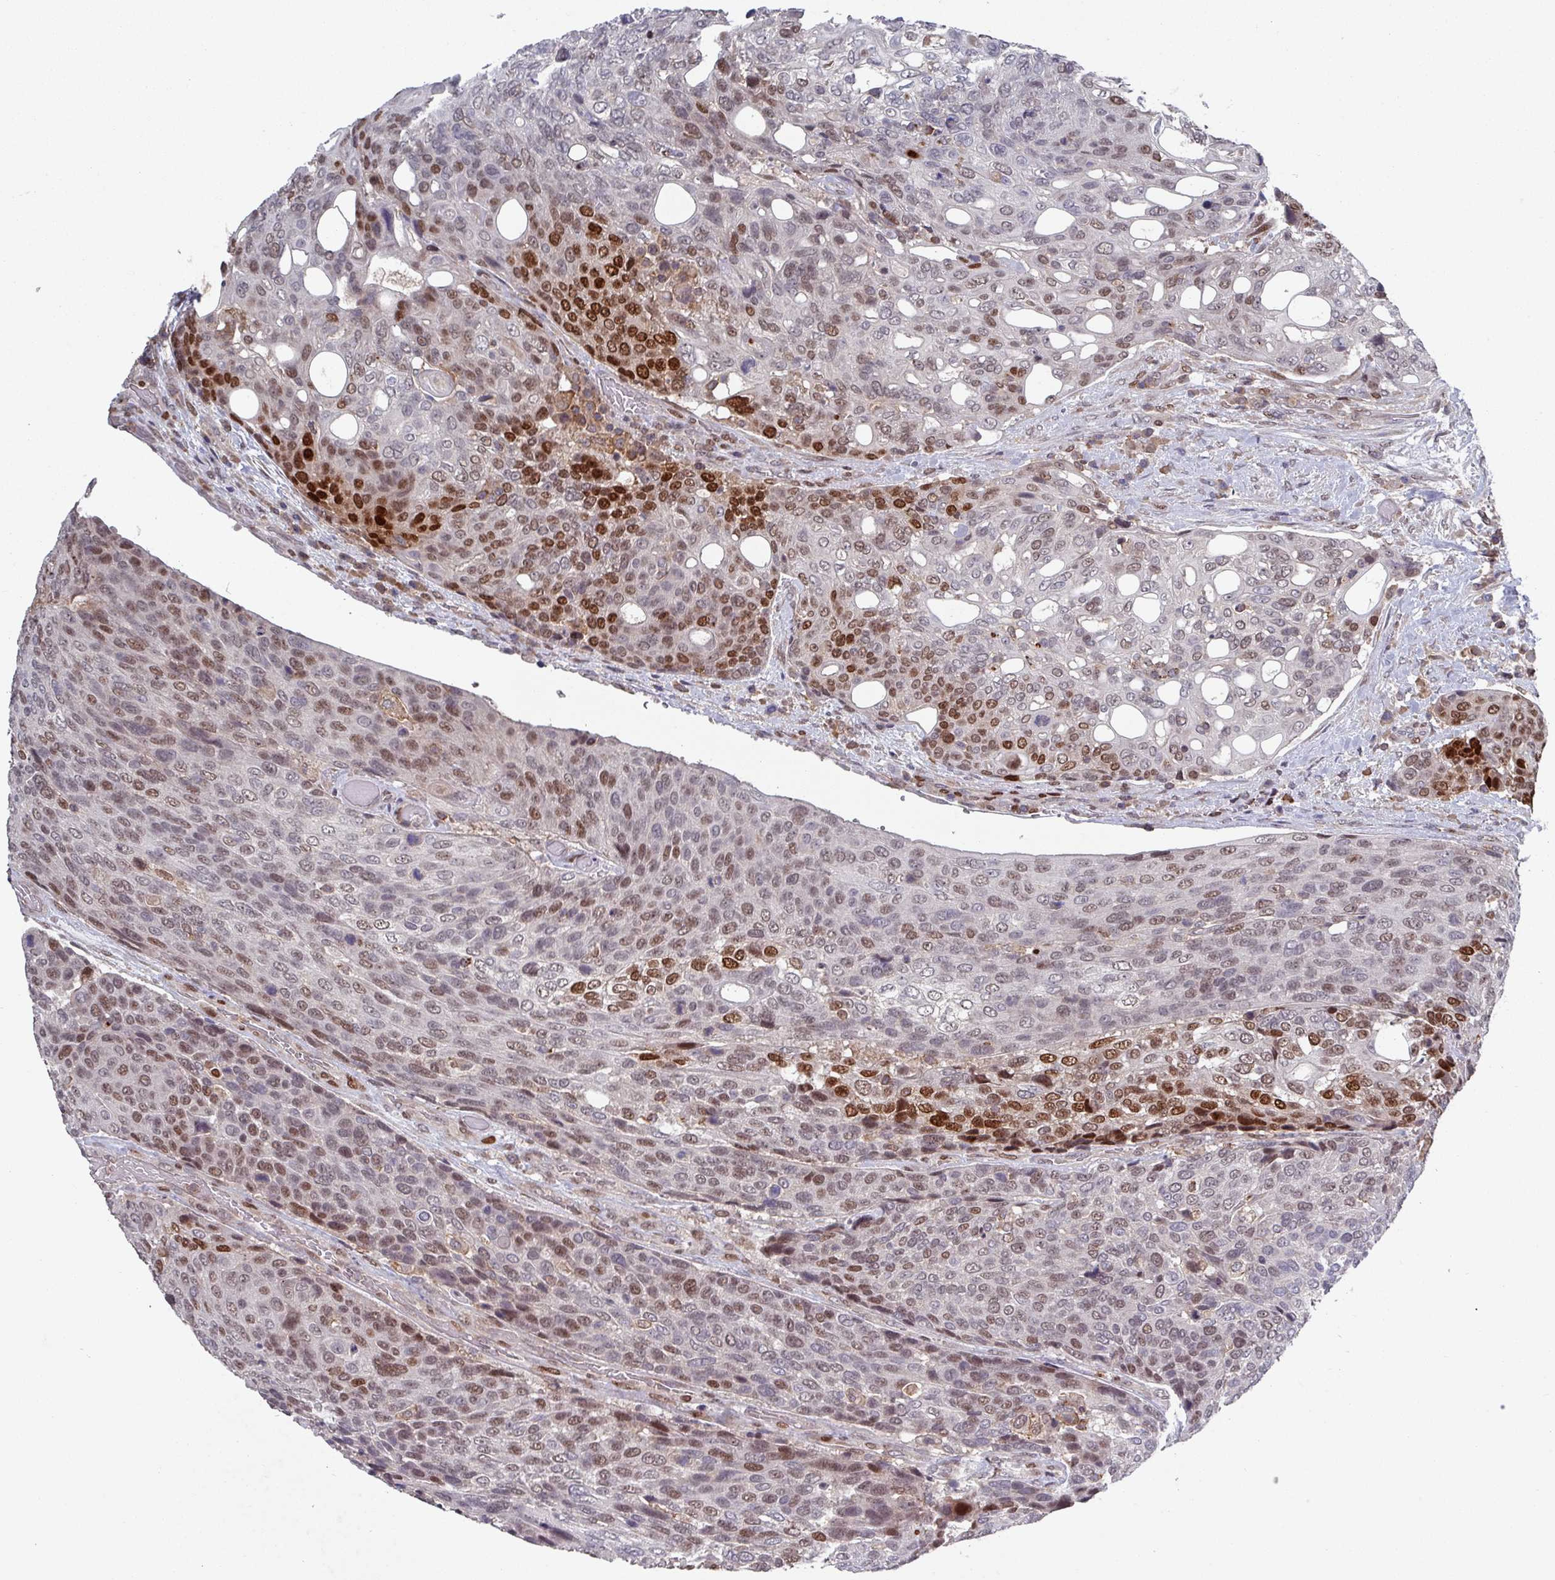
{"staining": {"intensity": "strong", "quantity": "25%-75%", "location": "nuclear"}, "tissue": "urothelial cancer", "cell_type": "Tumor cells", "image_type": "cancer", "snomed": [{"axis": "morphology", "description": "Urothelial carcinoma, High grade"}, {"axis": "topography", "description": "Urinary bladder"}], "caption": "Urothelial carcinoma (high-grade) stained for a protein exhibits strong nuclear positivity in tumor cells.", "gene": "PRRX1", "patient": {"sex": "female", "age": 70}}